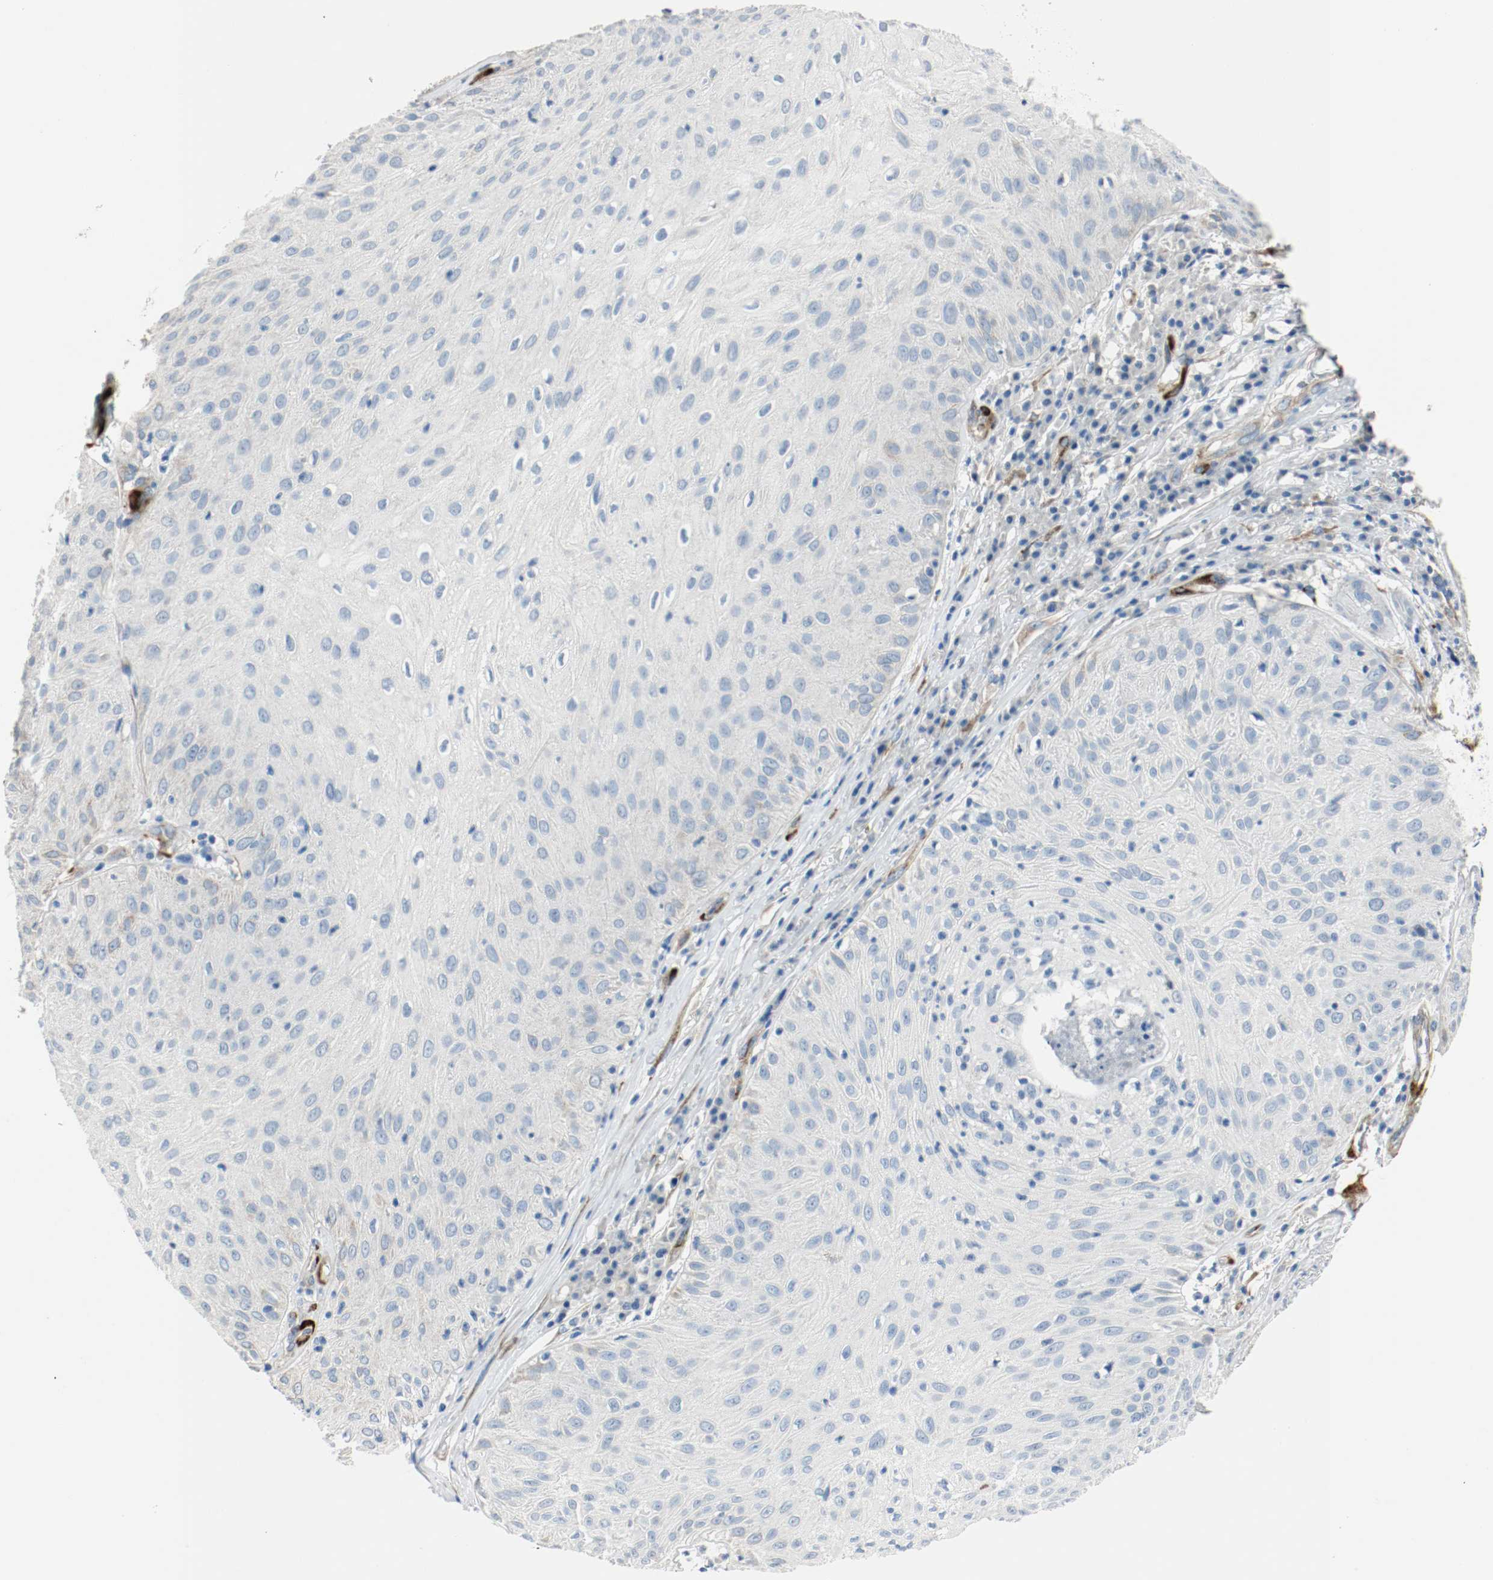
{"staining": {"intensity": "negative", "quantity": "none", "location": "none"}, "tissue": "skin cancer", "cell_type": "Tumor cells", "image_type": "cancer", "snomed": [{"axis": "morphology", "description": "Squamous cell carcinoma, NOS"}, {"axis": "topography", "description": "Skin"}], "caption": "Immunohistochemistry (IHC) image of skin cancer stained for a protein (brown), which displays no positivity in tumor cells. (DAB (3,3'-diaminobenzidine) immunohistochemistry with hematoxylin counter stain).", "gene": "LAMB1", "patient": {"sex": "male", "age": 65}}